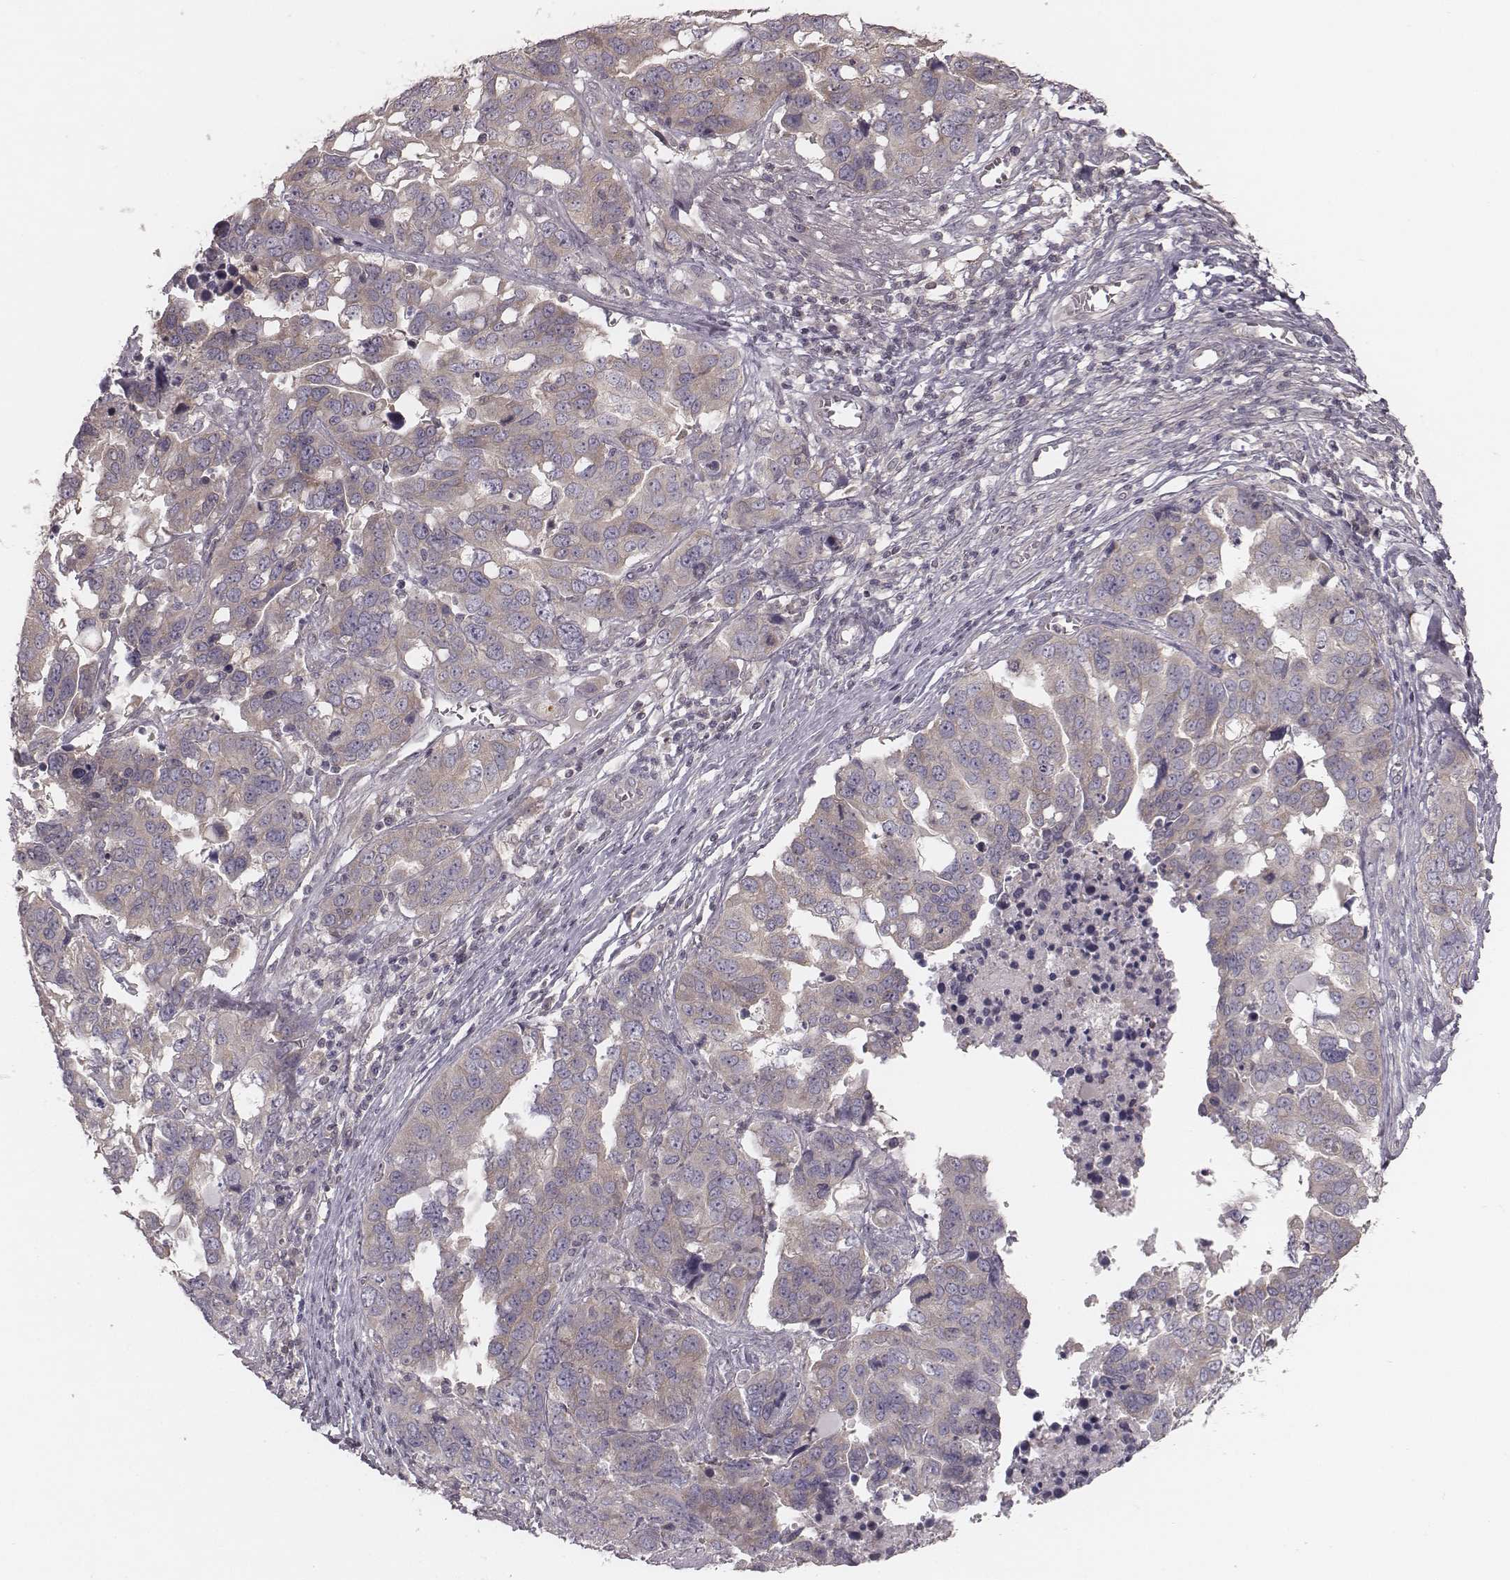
{"staining": {"intensity": "weak", "quantity": ">75%", "location": "cytoplasmic/membranous"}, "tissue": "ovarian cancer", "cell_type": "Tumor cells", "image_type": "cancer", "snomed": [{"axis": "morphology", "description": "Carcinoma, endometroid"}, {"axis": "topography", "description": "Ovary"}], "caption": "Ovarian endometroid carcinoma stained for a protein displays weak cytoplasmic/membranous positivity in tumor cells.", "gene": "TDRD5", "patient": {"sex": "female", "age": 78}}